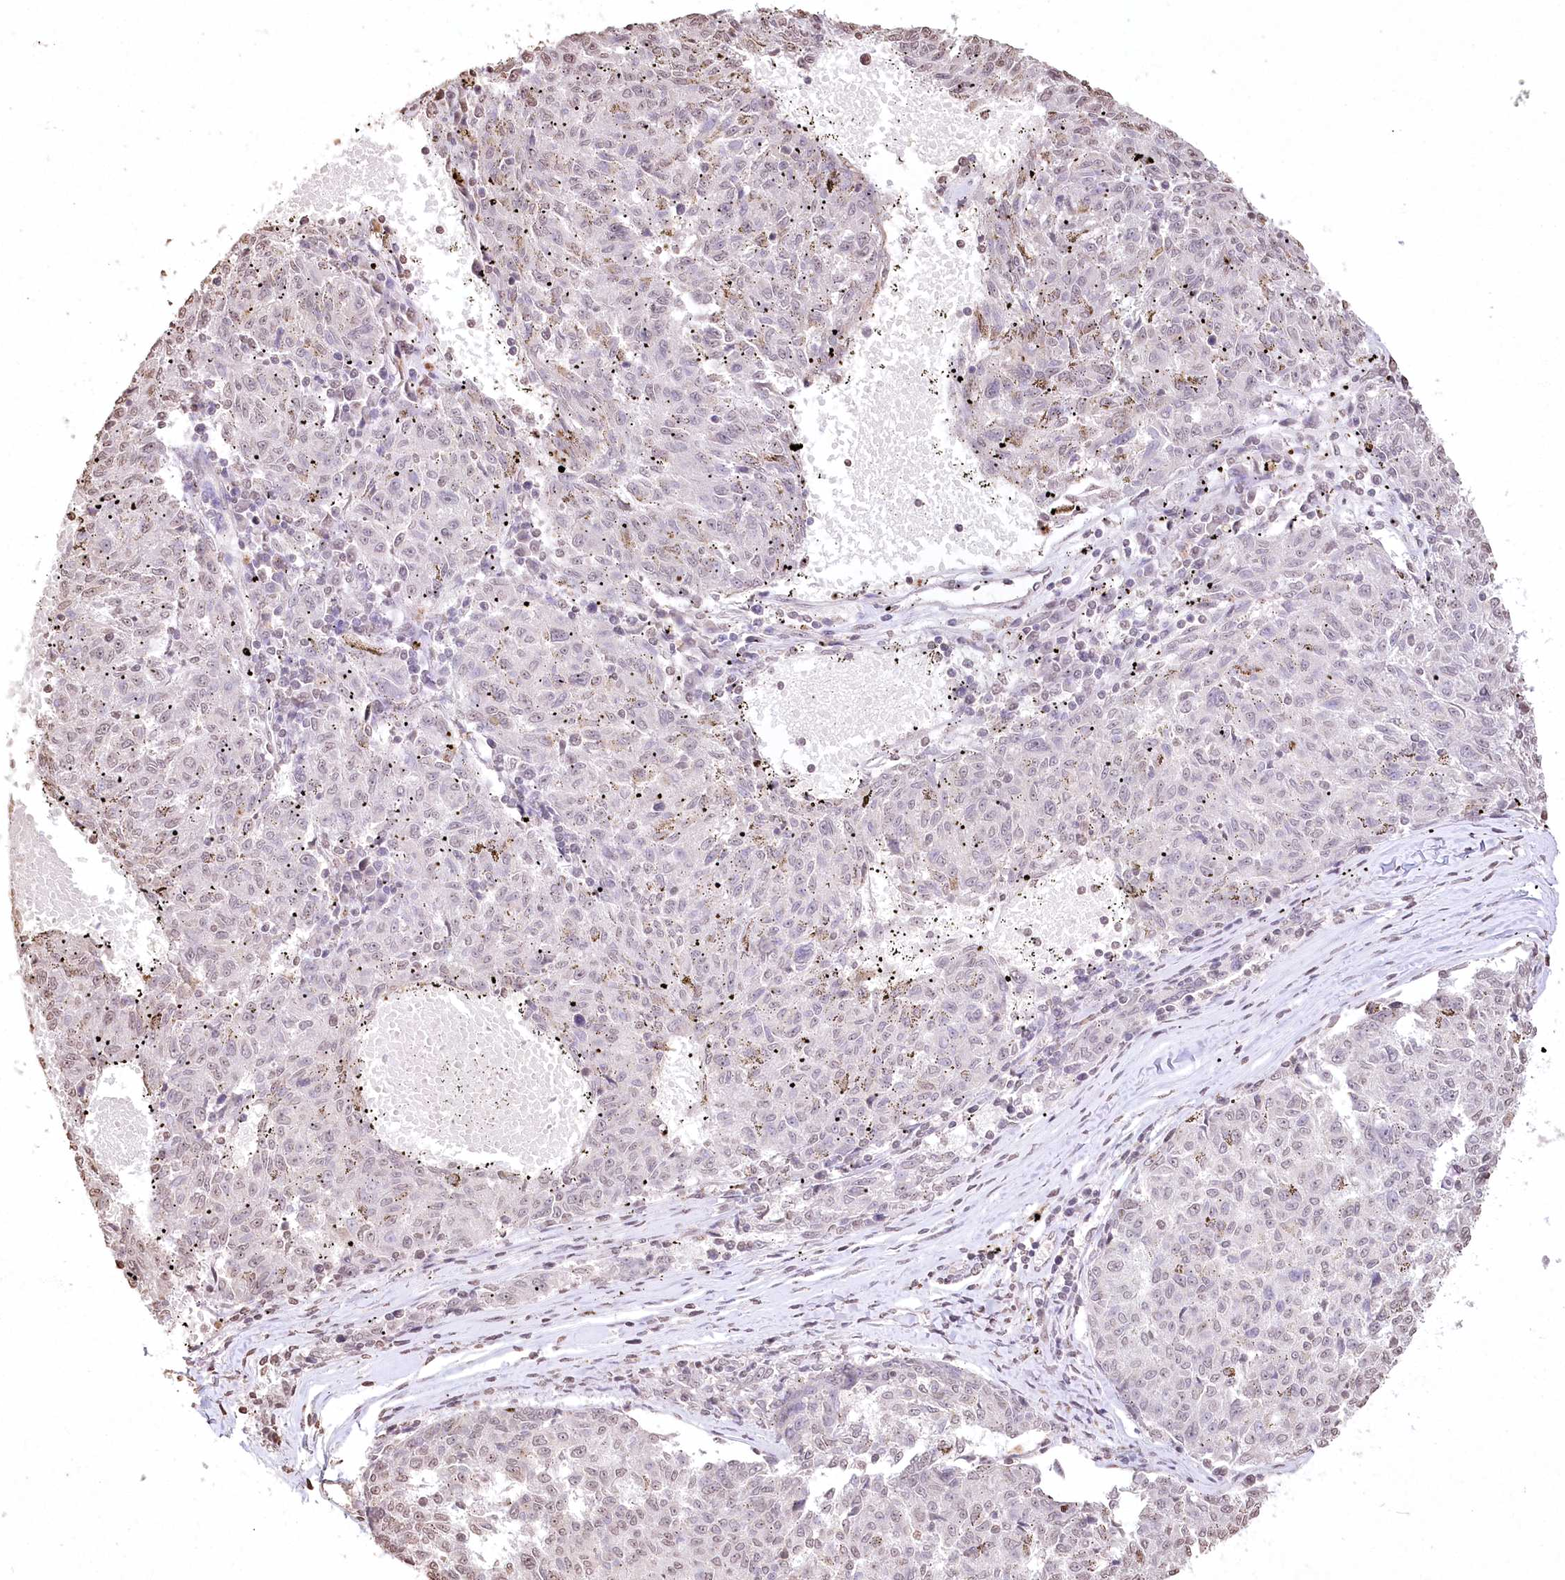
{"staining": {"intensity": "negative", "quantity": "none", "location": "none"}, "tissue": "melanoma", "cell_type": "Tumor cells", "image_type": "cancer", "snomed": [{"axis": "morphology", "description": "Malignant melanoma, NOS"}, {"axis": "topography", "description": "Skin"}], "caption": "An immunohistochemistry (IHC) micrograph of malignant melanoma is shown. There is no staining in tumor cells of malignant melanoma.", "gene": "DMXL1", "patient": {"sex": "female", "age": 72}}